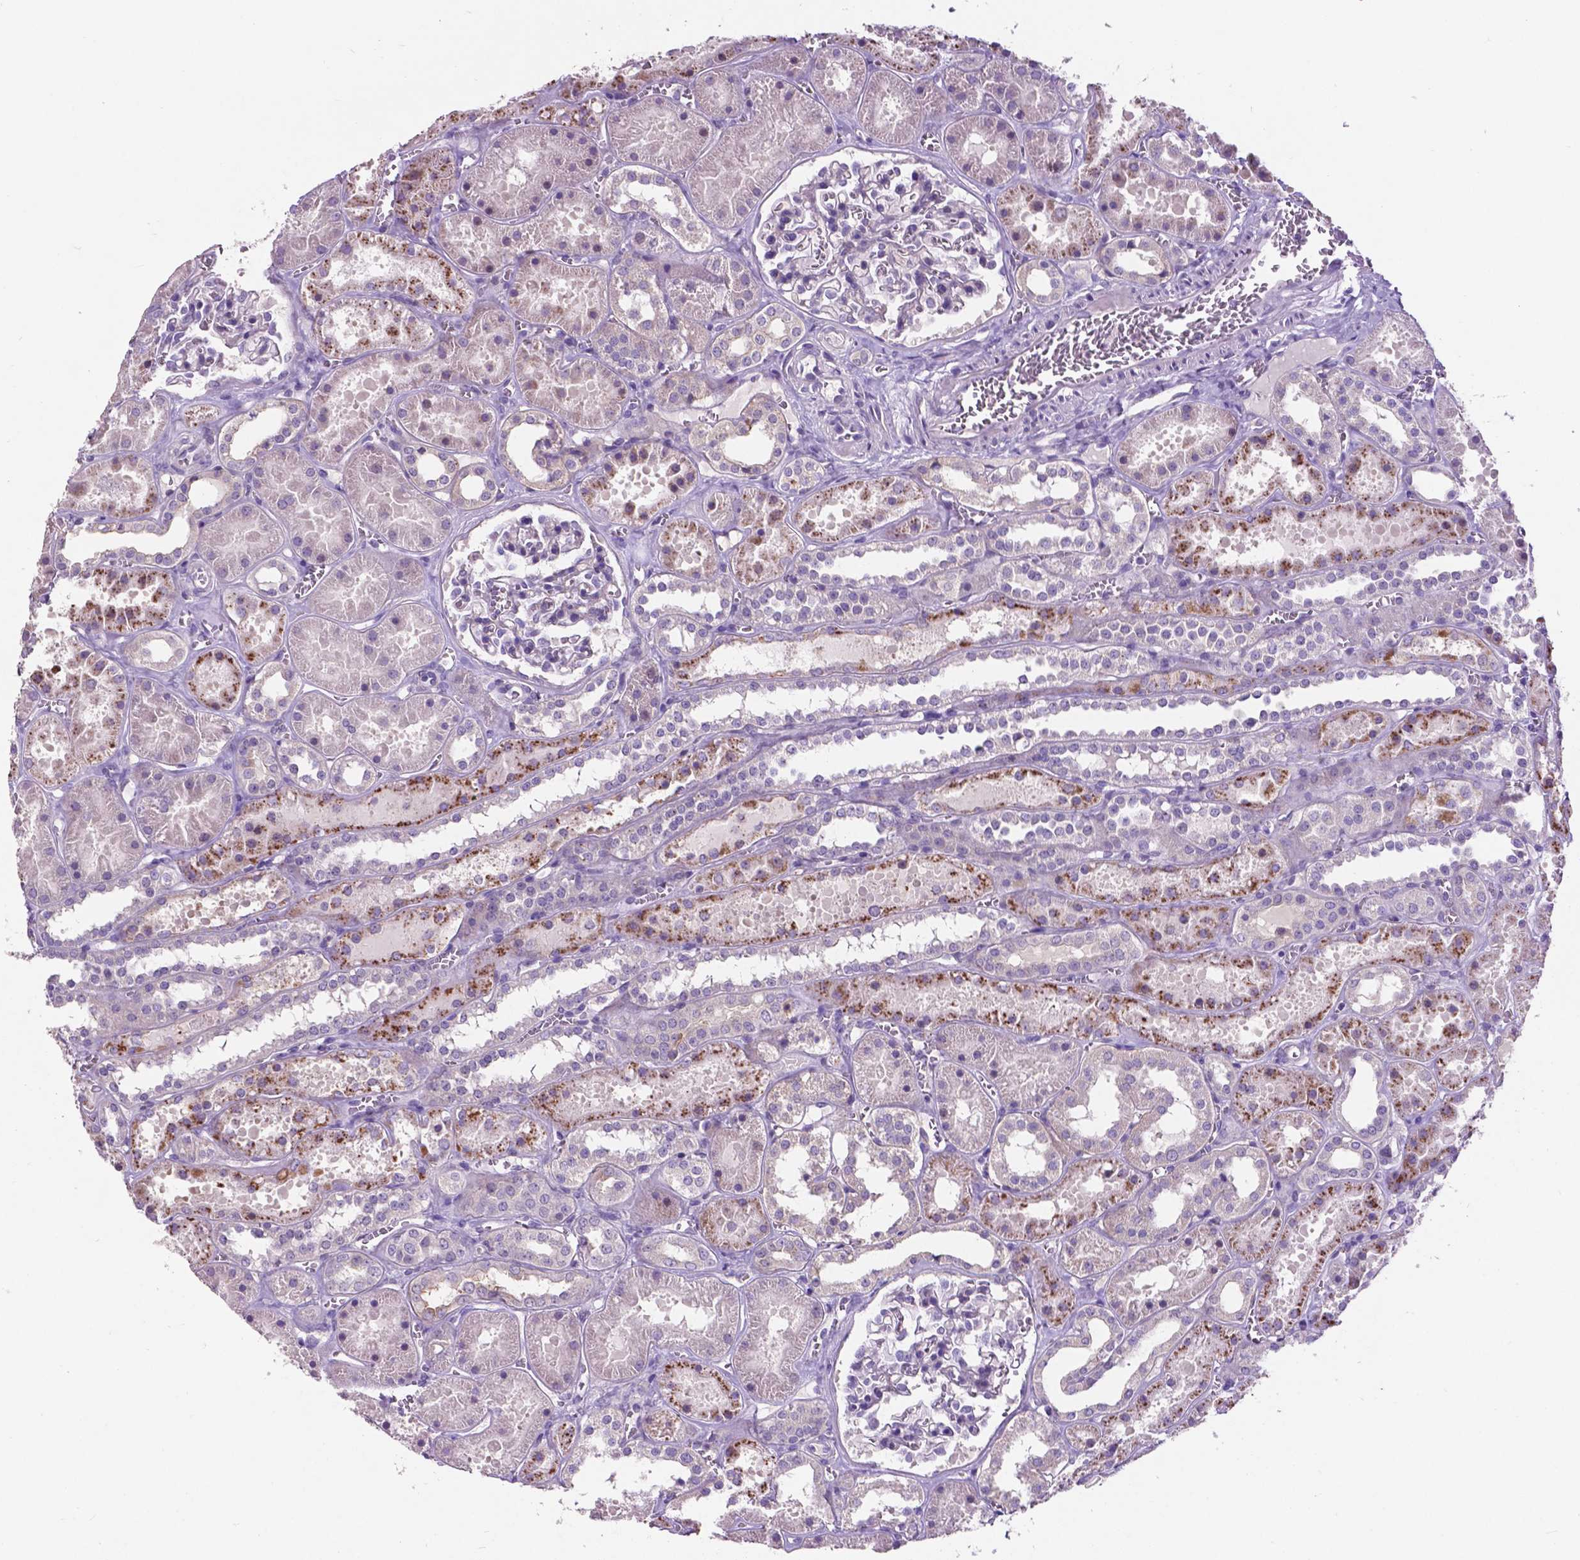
{"staining": {"intensity": "negative", "quantity": "none", "location": "none"}, "tissue": "kidney", "cell_type": "Cells in glomeruli", "image_type": "normal", "snomed": [{"axis": "morphology", "description": "Normal tissue, NOS"}, {"axis": "topography", "description": "Kidney"}], "caption": "Cells in glomeruli show no significant protein expression in unremarkable kidney. The staining is performed using DAB brown chromogen with nuclei counter-stained in using hematoxylin.", "gene": "PLSCR1", "patient": {"sex": "female", "age": 41}}